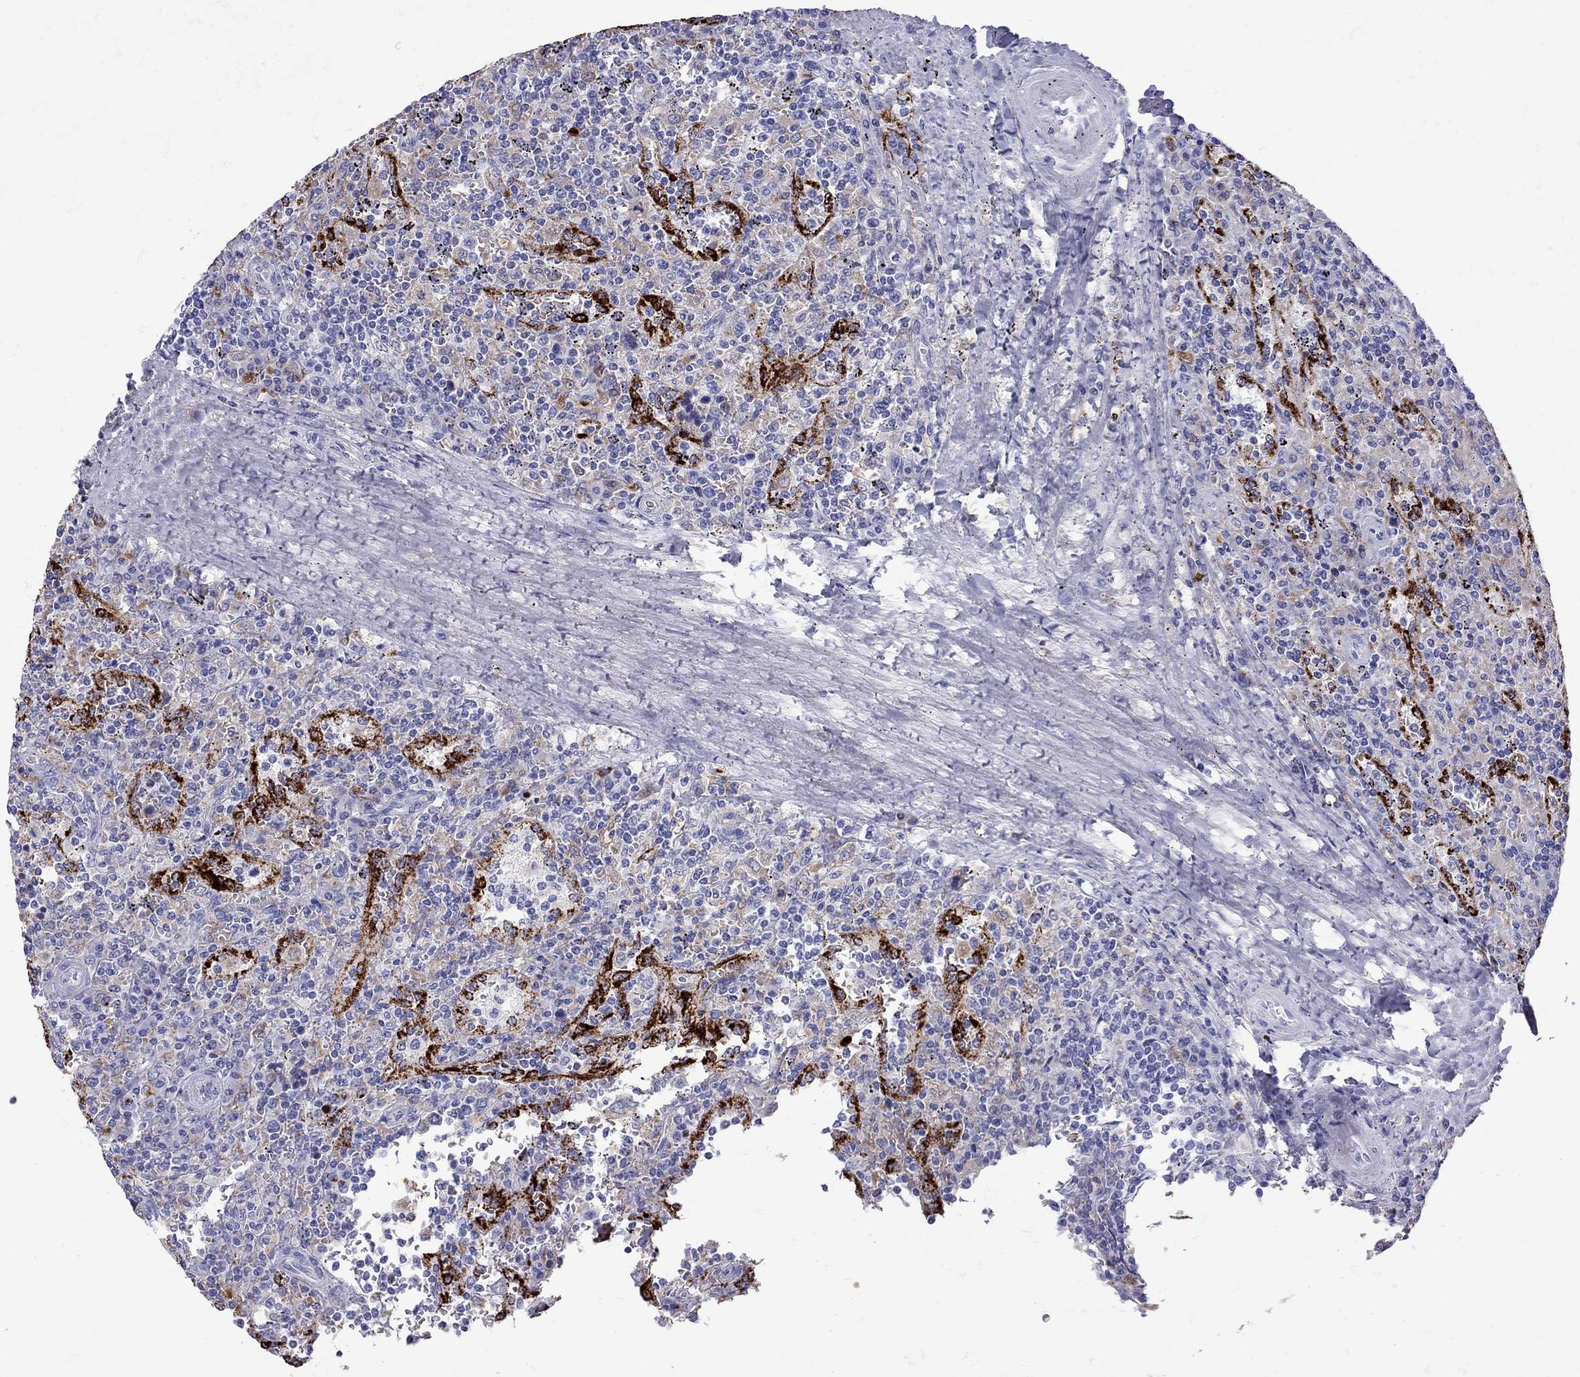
{"staining": {"intensity": "negative", "quantity": "none", "location": "none"}, "tissue": "lymphoma", "cell_type": "Tumor cells", "image_type": "cancer", "snomed": [{"axis": "morphology", "description": "Malignant lymphoma, non-Hodgkin's type, Low grade"}, {"axis": "topography", "description": "Spleen"}], "caption": "A histopathology image of lymphoma stained for a protein shows no brown staining in tumor cells.", "gene": "SERPINA3", "patient": {"sex": "male", "age": 62}}